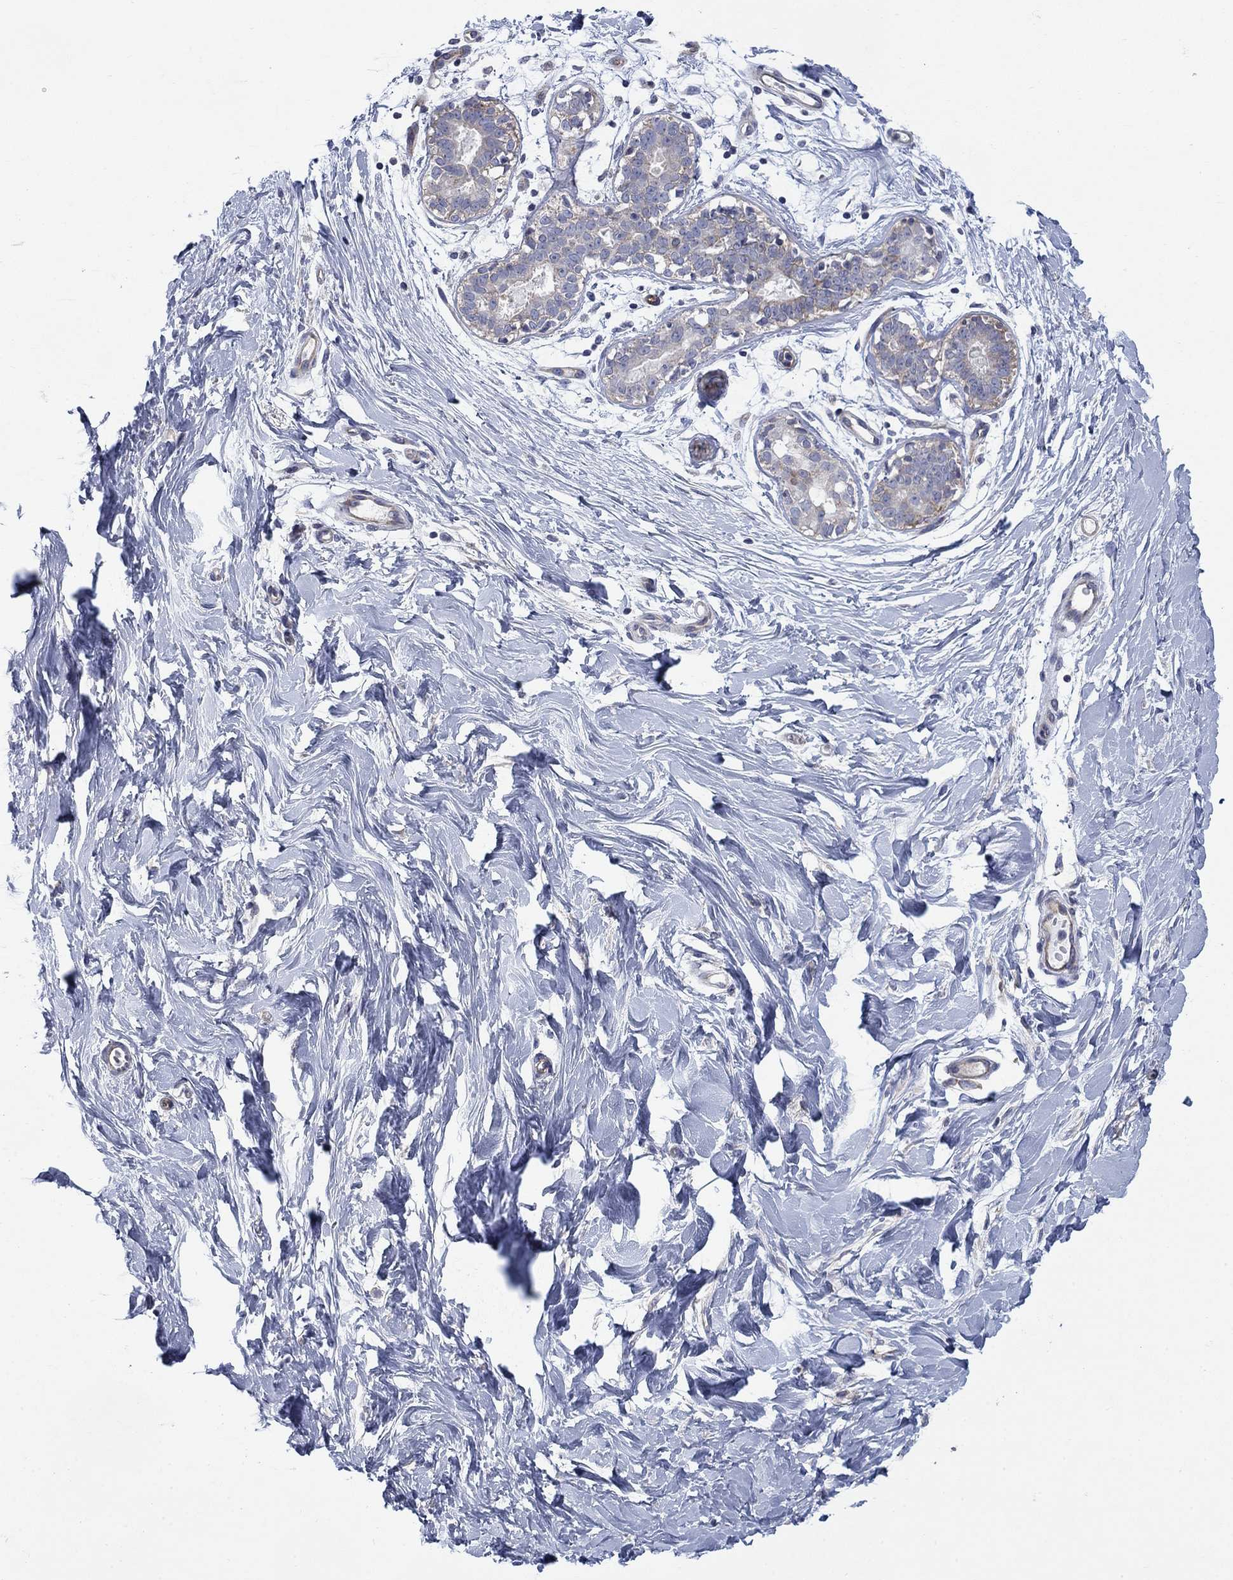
{"staining": {"intensity": "negative", "quantity": "none", "location": "none"}, "tissue": "breast", "cell_type": "Adipocytes", "image_type": "normal", "snomed": [{"axis": "morphology", "description": "Normal tissue, NOS"}, {"axis": "topography", "description": "Breast"}], "caption": "An image of breast stained for a protein displays no brown staining in adipocytes.", "gene": "FXR1", "patient": {"sex": "female", "age": 37}}